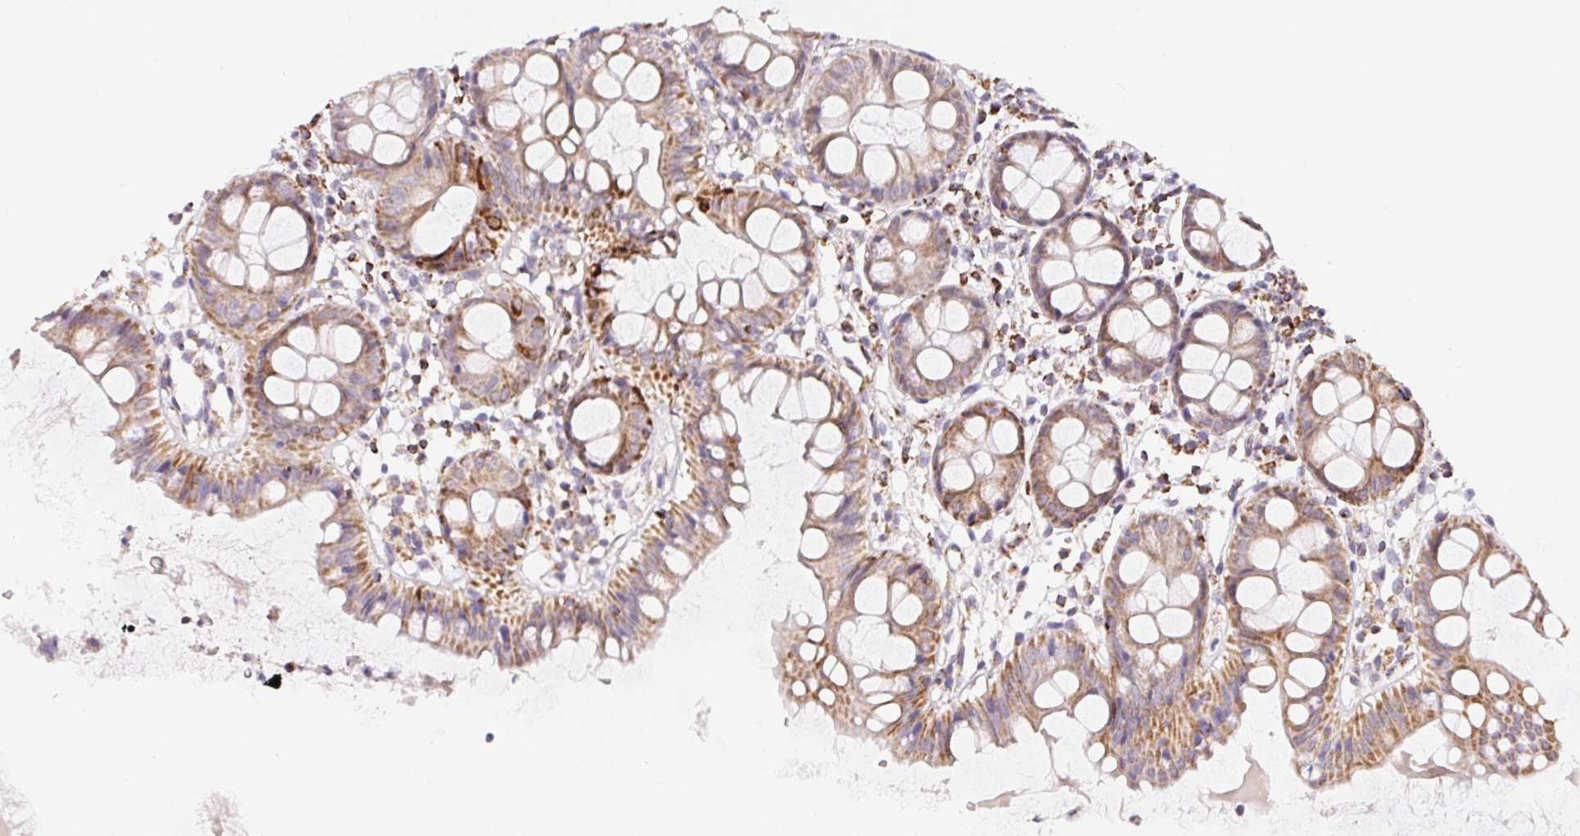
{"staining": {"intensity": "negative", "quantity": "none", "location": "none"}, "tissue": "colon", "cell_type": "Endothelial cells", "image_type": "normal", "snomed": [{"axis": "morphology", "description": "Normal tissue, NOS"}, {"axis": "topography", "description": "Colon"}], "caption": "An IHC histopathology image of normal colon is shown. There is no staining in endothelial cells of colon. Brightfield microscopy of IHC stained with DAB (brown) and hematoxylin (blue), captured at high magnification.", "gene": "GIPC2", "patient": {"sex": "female", "age": 84}}